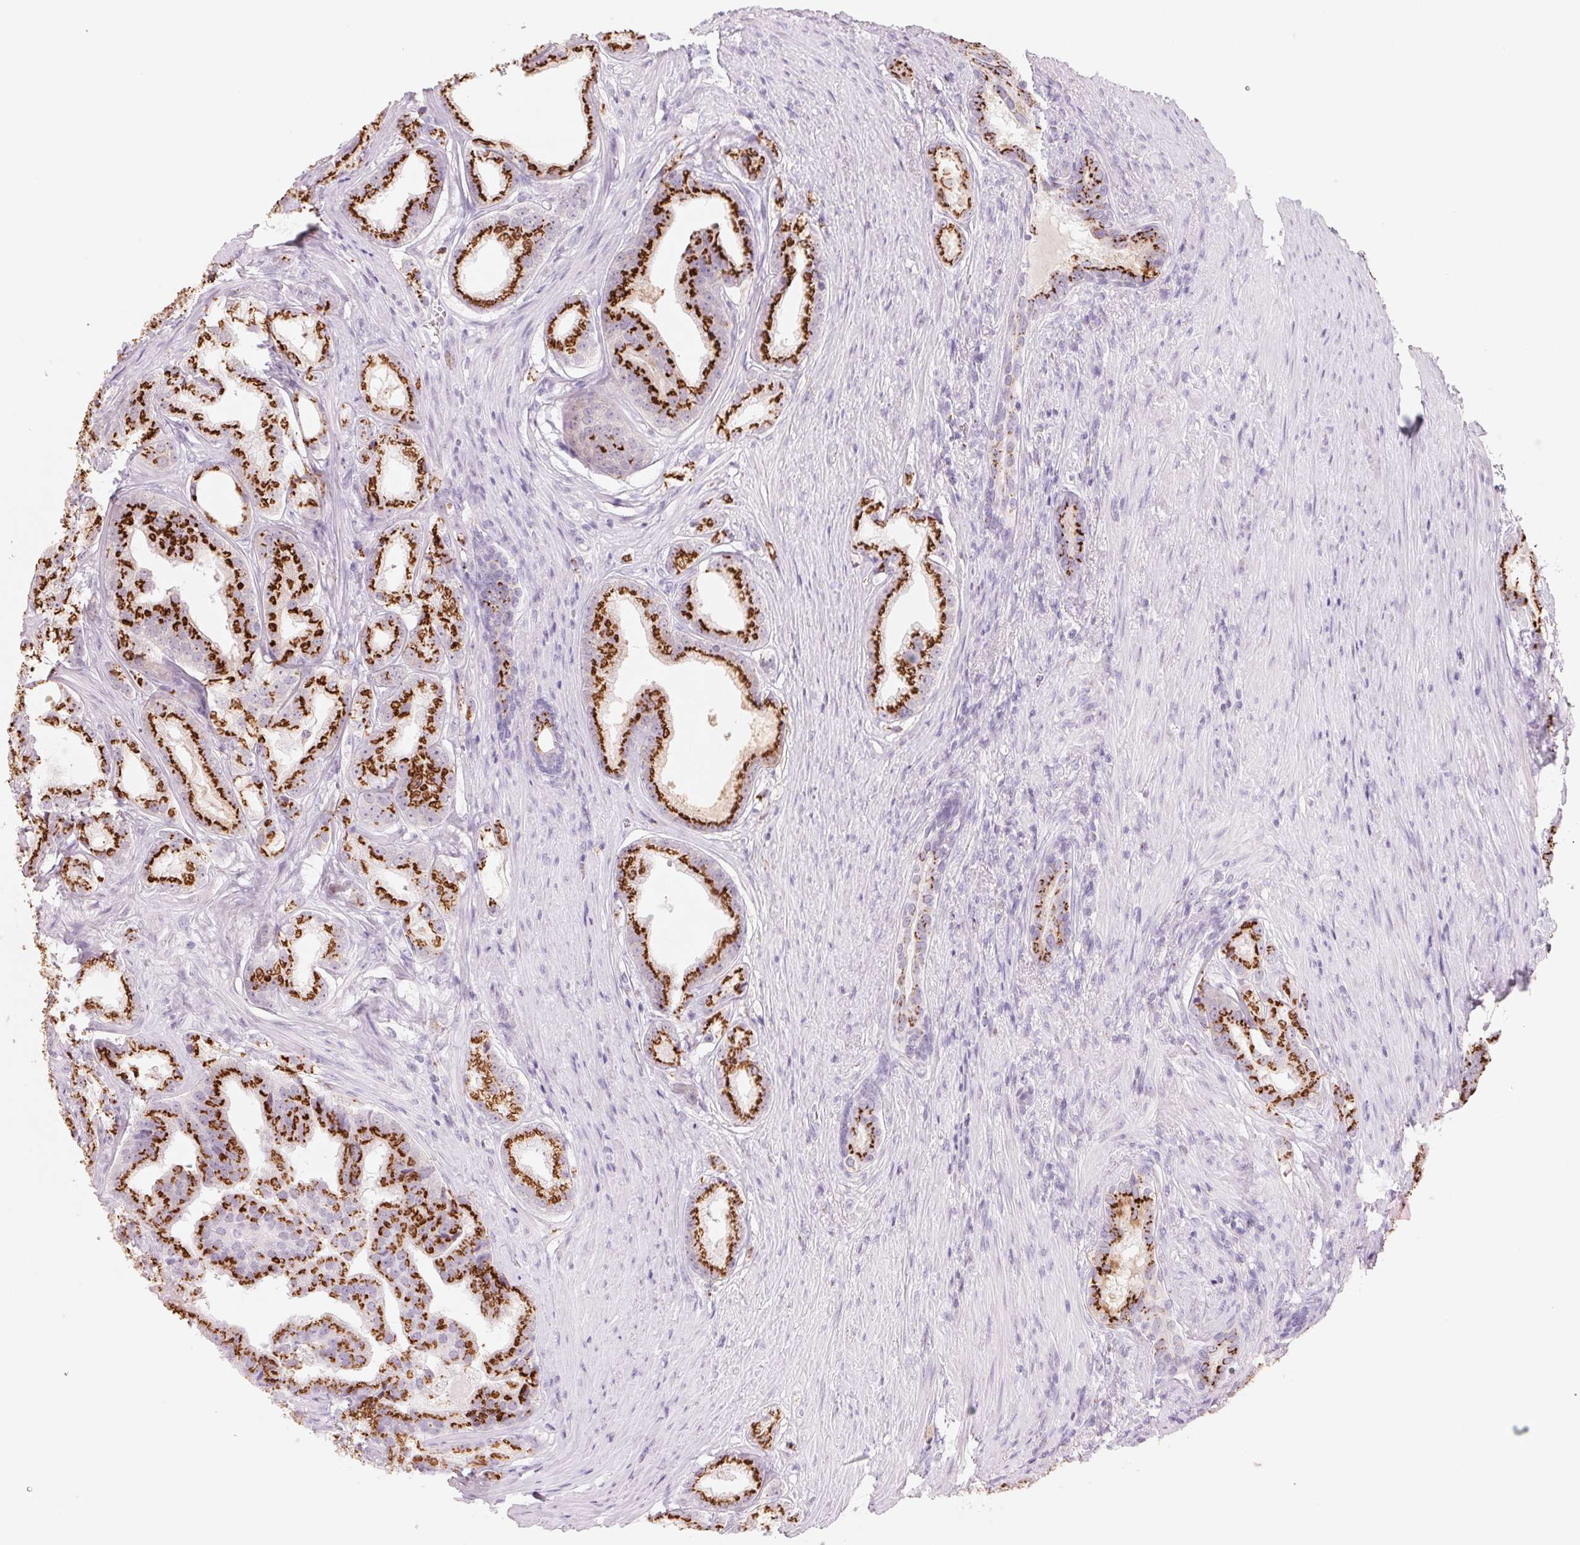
{"staining": {"intensity": "strong", "quantity": ">75%", "location": "cytoplasmic/membranous"}, "tissue": "prostate cancer", "cell_type": "Tumor cells", "image_type": "cancer", "snomed": [{"axis": "morphology", "description": "Adenocarcinoma, Low grade"}, {"axis": "topography", "description": "Prostate"}], "caption": "Protein staining of prostate cancer tissue shows strong cytoplasmic/membranous expression in approximately >75% of tumor cells.", "gene": "GALNT7", "patient": {"sex": "male", "age": 65}}